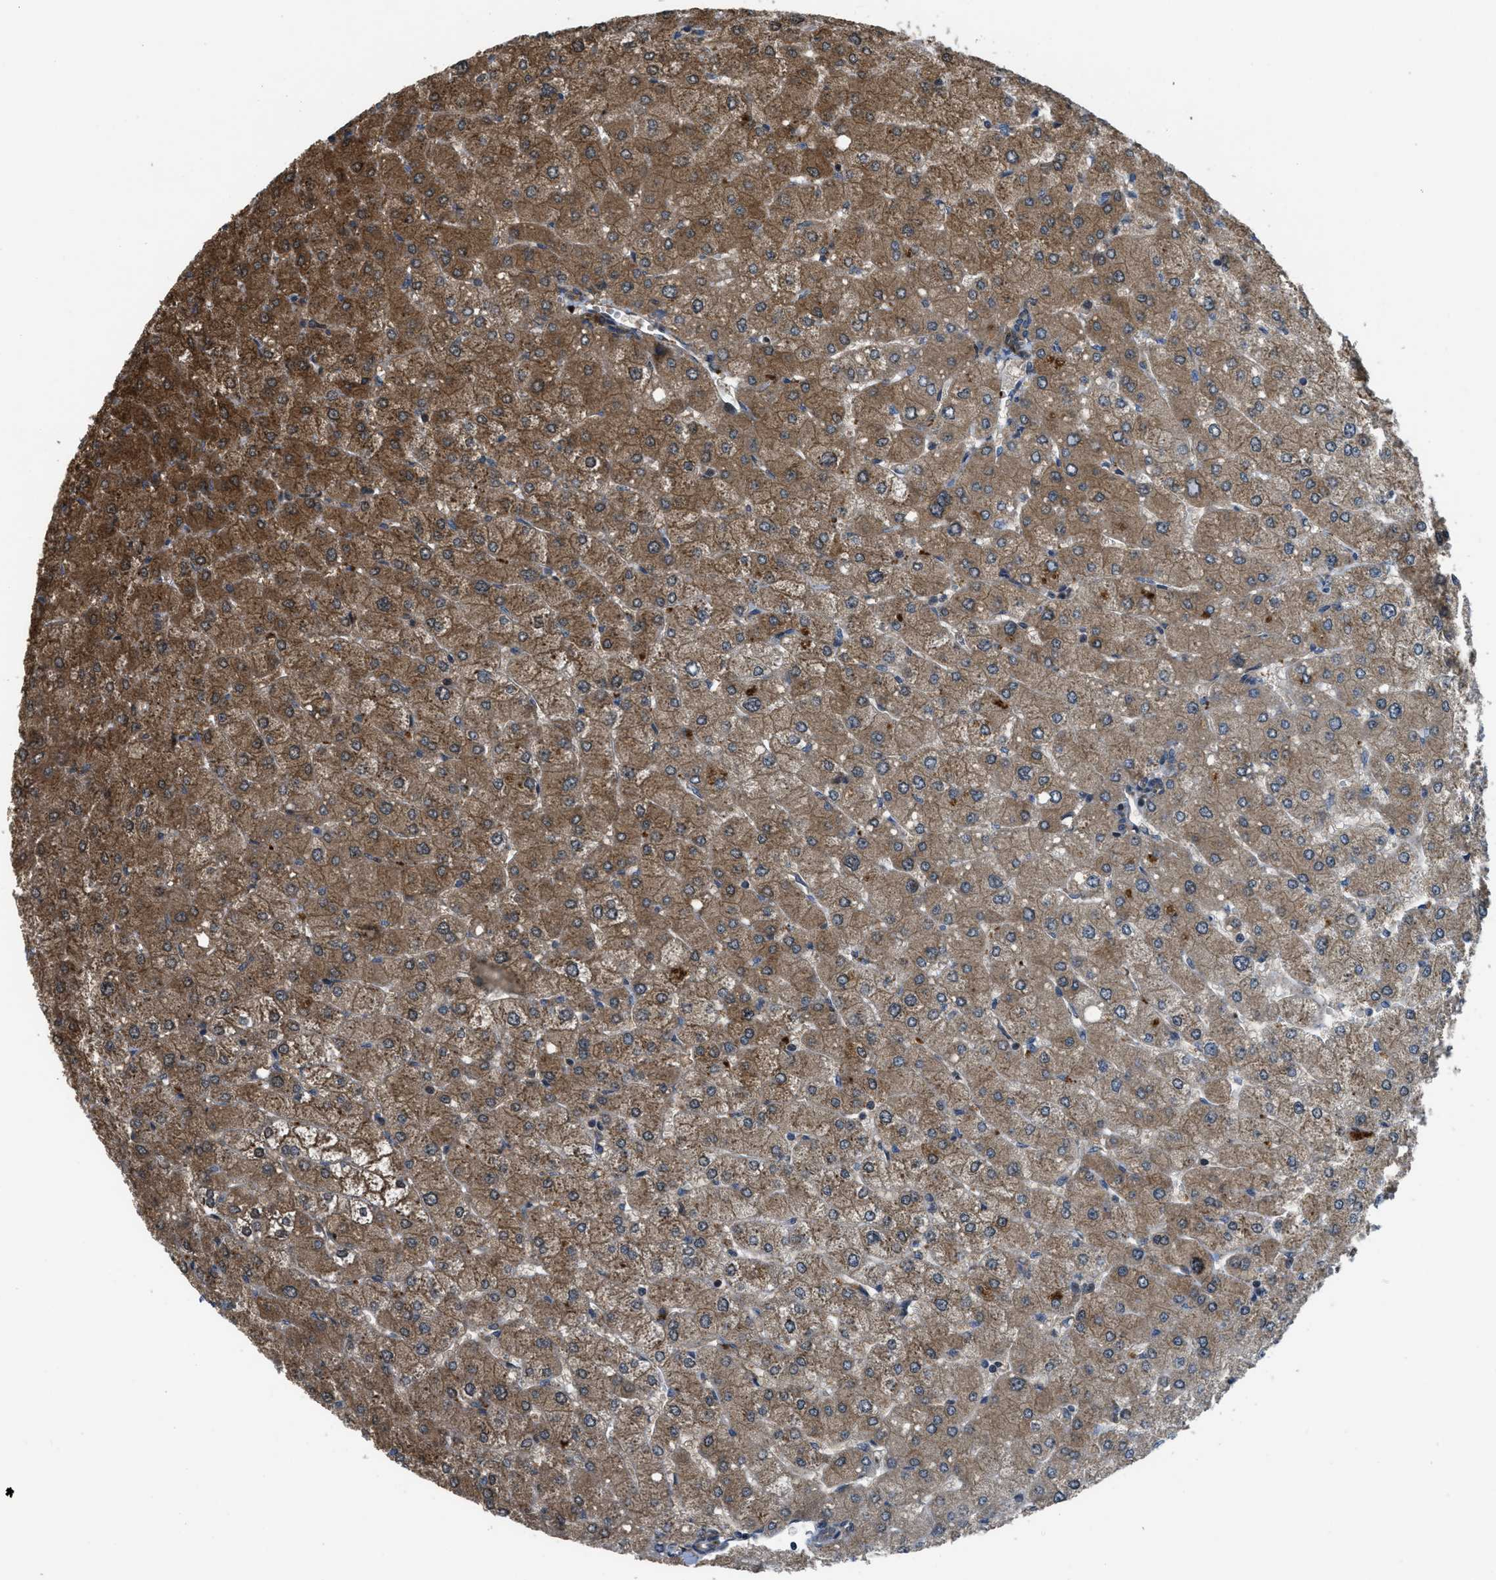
{"staining": {"intensity": "moderate", "quantity": ">75%", "location": "cytoplasmic/membranous"}, "tissue": "liver", "cell_type": "Cholangiocytes", "image_type": "normal", "snomed": [{"axis": "morphology", "description": "Normal tissue, NOS"}, {"axis": "topography", "description": "Liver"}], "caption": "Immunohistochemistry (DAB (3,3'-diaminobenzidine)) staining of benign liver exhibits moderate cytoplasmic/membranous protein staining in about >75% of cholangiocytes.", "gene": "PPP2CB", "patient": {"sex": "male", "age": 55}}